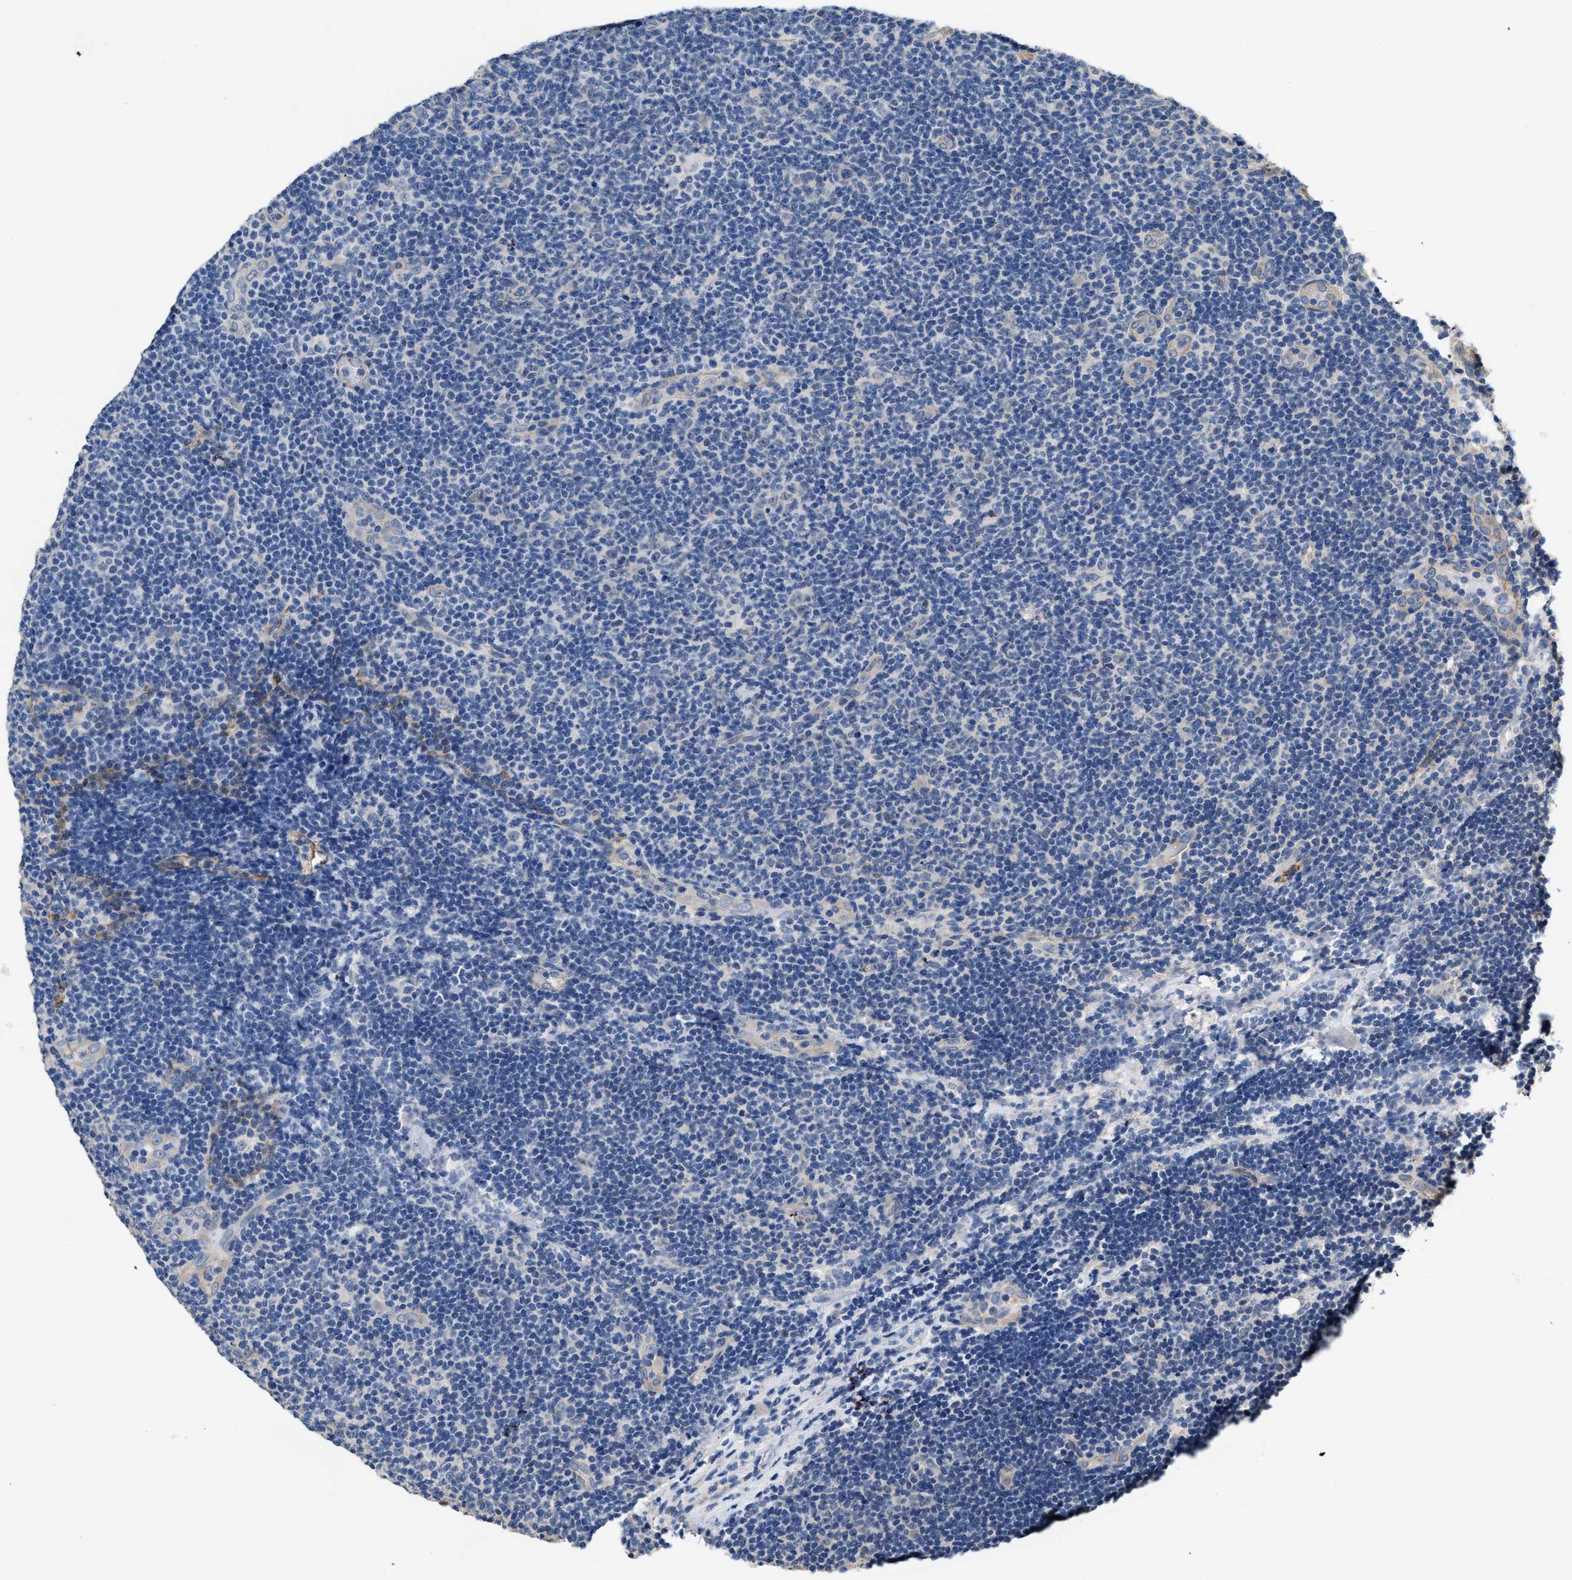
{"staining": {"intensity": "negative", "quantity": "none", "location": "none"}, "tissue": "lymphoma", "cell_type": "Tumor cells", "image_type": "cancer", "snomed": [{"axis": "morphology", "description": "Malignant lymphoma, non-Hodgkin's type, Low grade"}, {"axis": "topography", "description": "Lymph node"}], "caption": "Tumor cells are negative for protein expression in human lymphoma.", "gene": "C22orf42", "patient": {"sex": "male", "age": 83}}